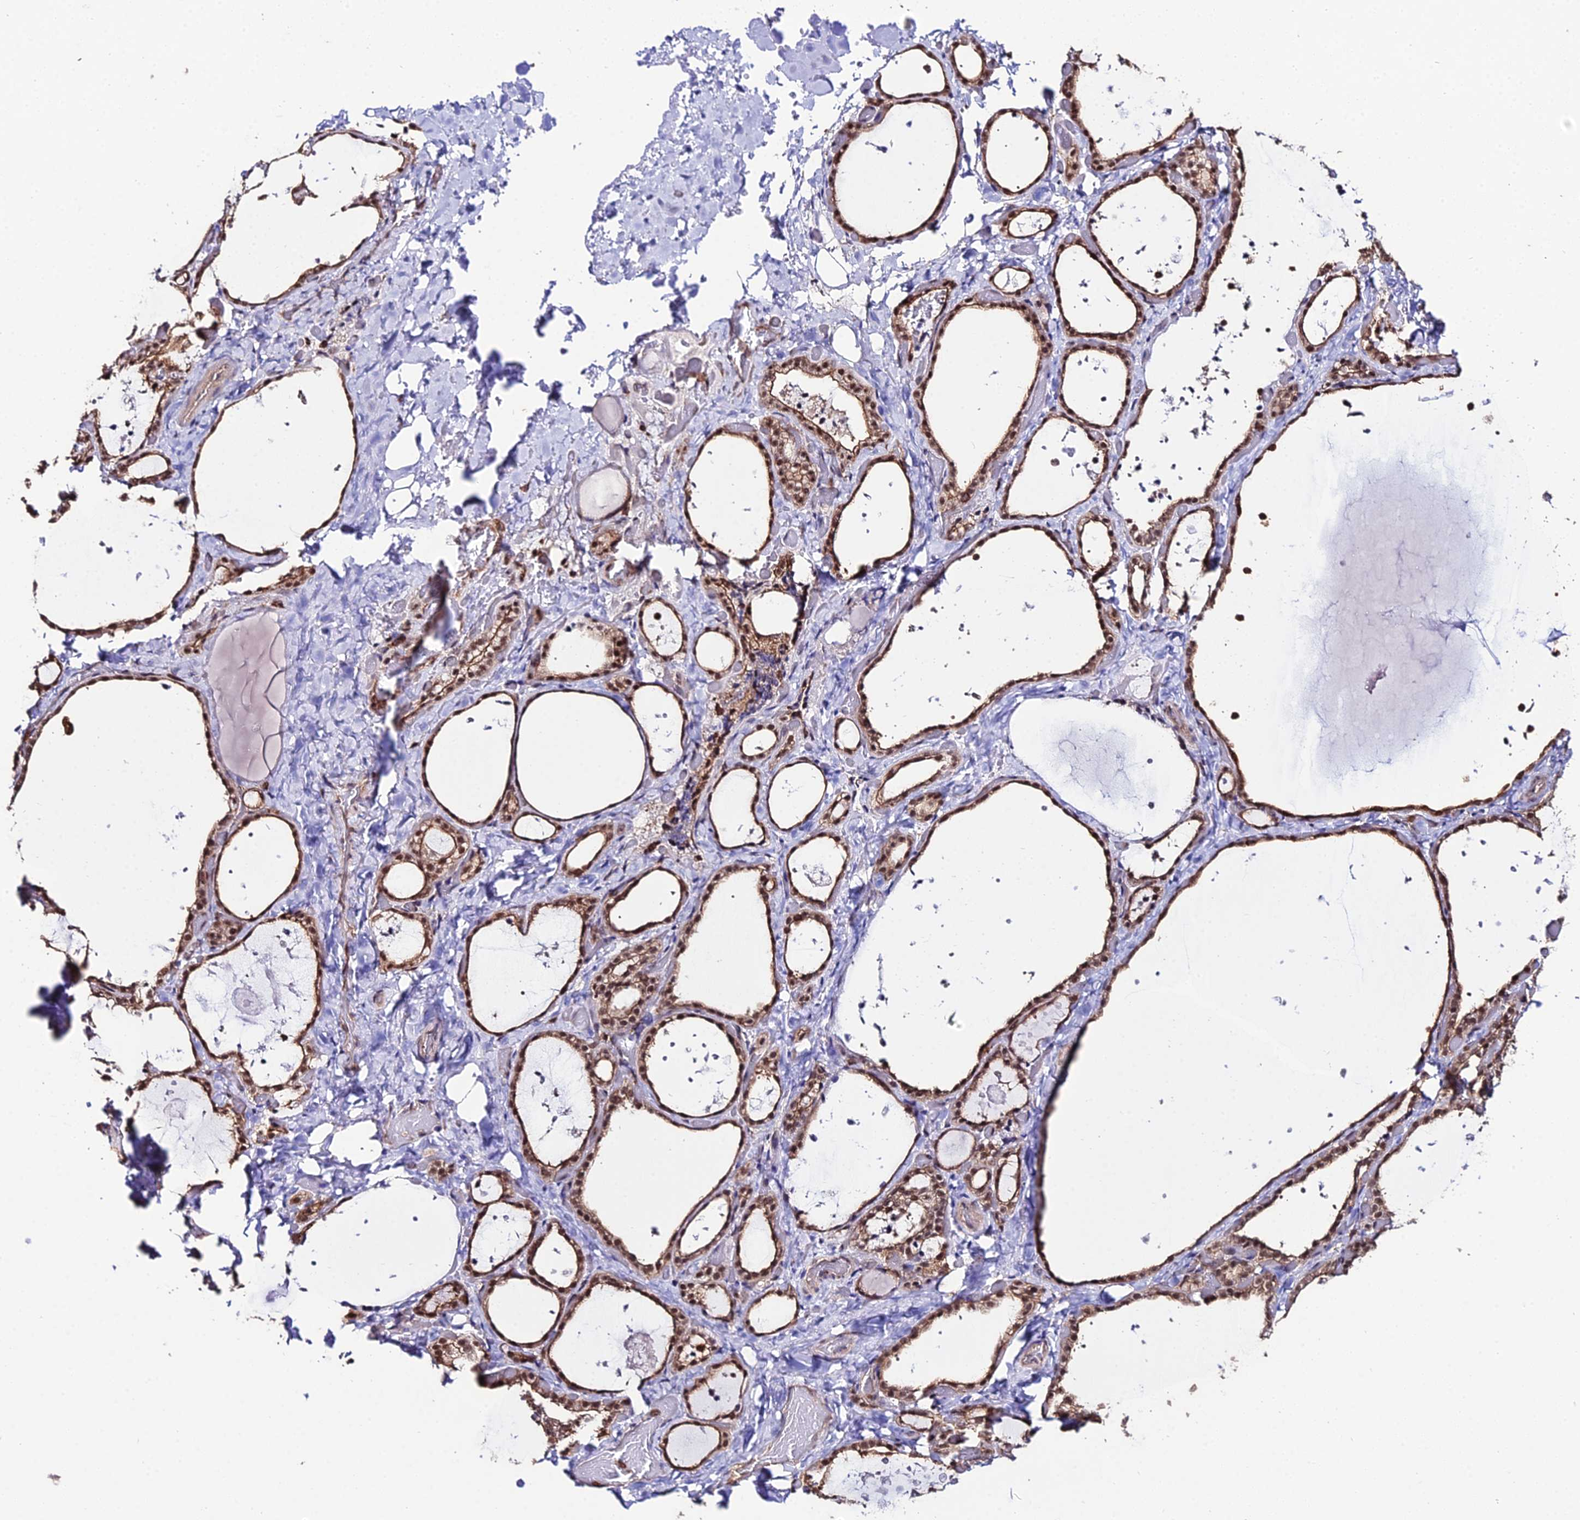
{"staining": {"intensity": "strong", "quantity": ">75%", "location": "cytoplasmic/membranous,nuclear"}, "tissue": "thyroid gland", "cell_type": "Glandular cells", "image_type": "normal", "snomed": [{"axis": "morphology", "description": "Normal tissue, NOS"}, {"axis": "topography", "description": "Thyroid gland"}], "caption": "Glandular cells reveal strong cytoplasmic/membranous,nuclear expression in approximately >75% of cells in unremarkable thyroid gland. Nuclei are stained in blue.", "gene": "PPP4C", "patient": {"sex": "female", "age": 44}}